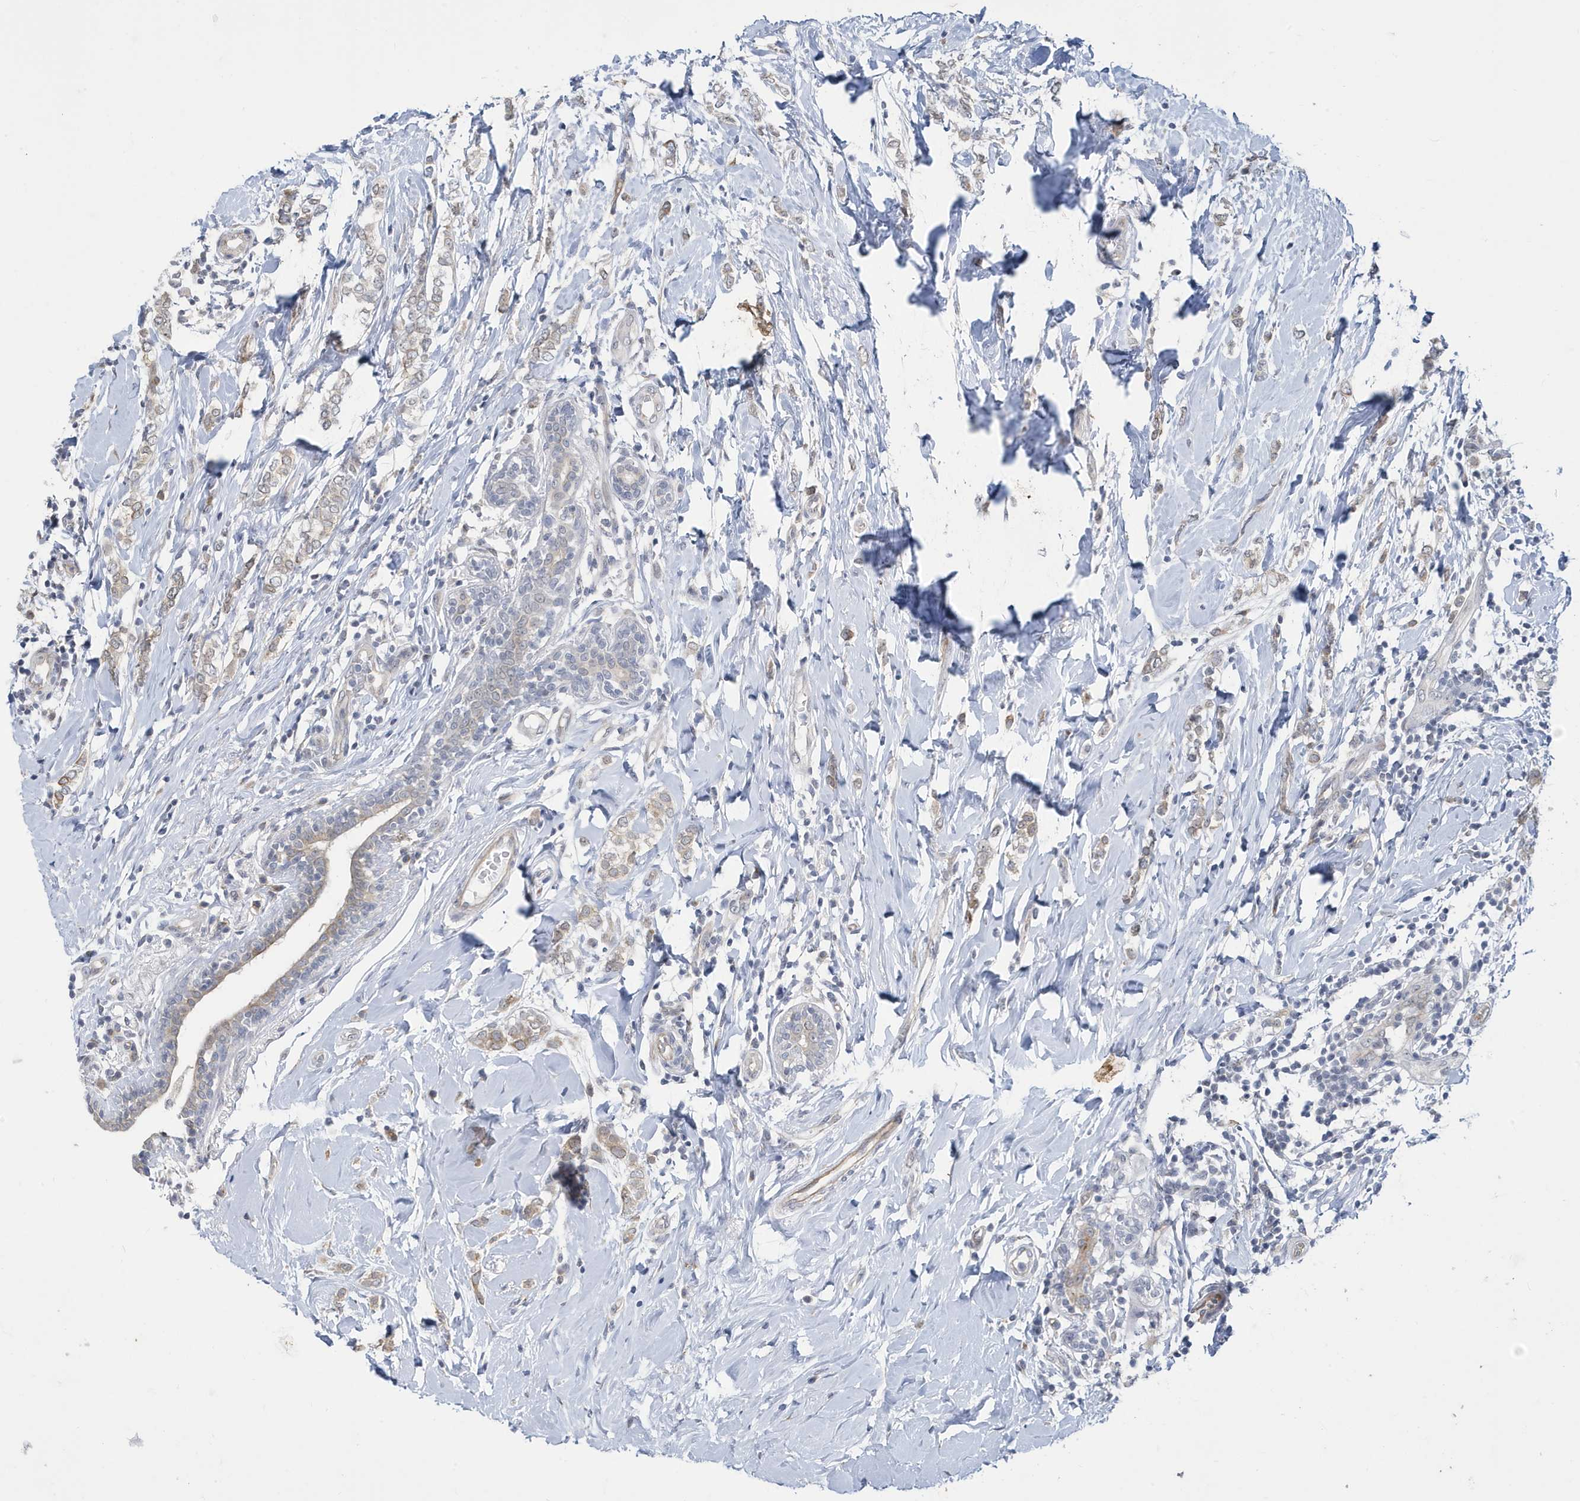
{"staining": {"intensity": "weak", "quantity": "25%-75%", "location": "cytoplasmic/membranous,nuclear"}, "tissue": "breast cancer", "cell_type": "Tumor cells", "image_type": "cancer", "snomed": [{"axis": "morphology", "description": "Normal tissue, NOS"}, {"axis": "morphology", "description": "Lobular carcinoma"}, {"axis": "topography", "description": "Breast"}], "caption": "A brown stain highlights weak cytoplasmic/membranous and nuclear positivity of a protein in breast cancer tumor cells.", "gene": "ZNF654", "patient": {"sex": "female", "age": 47}}